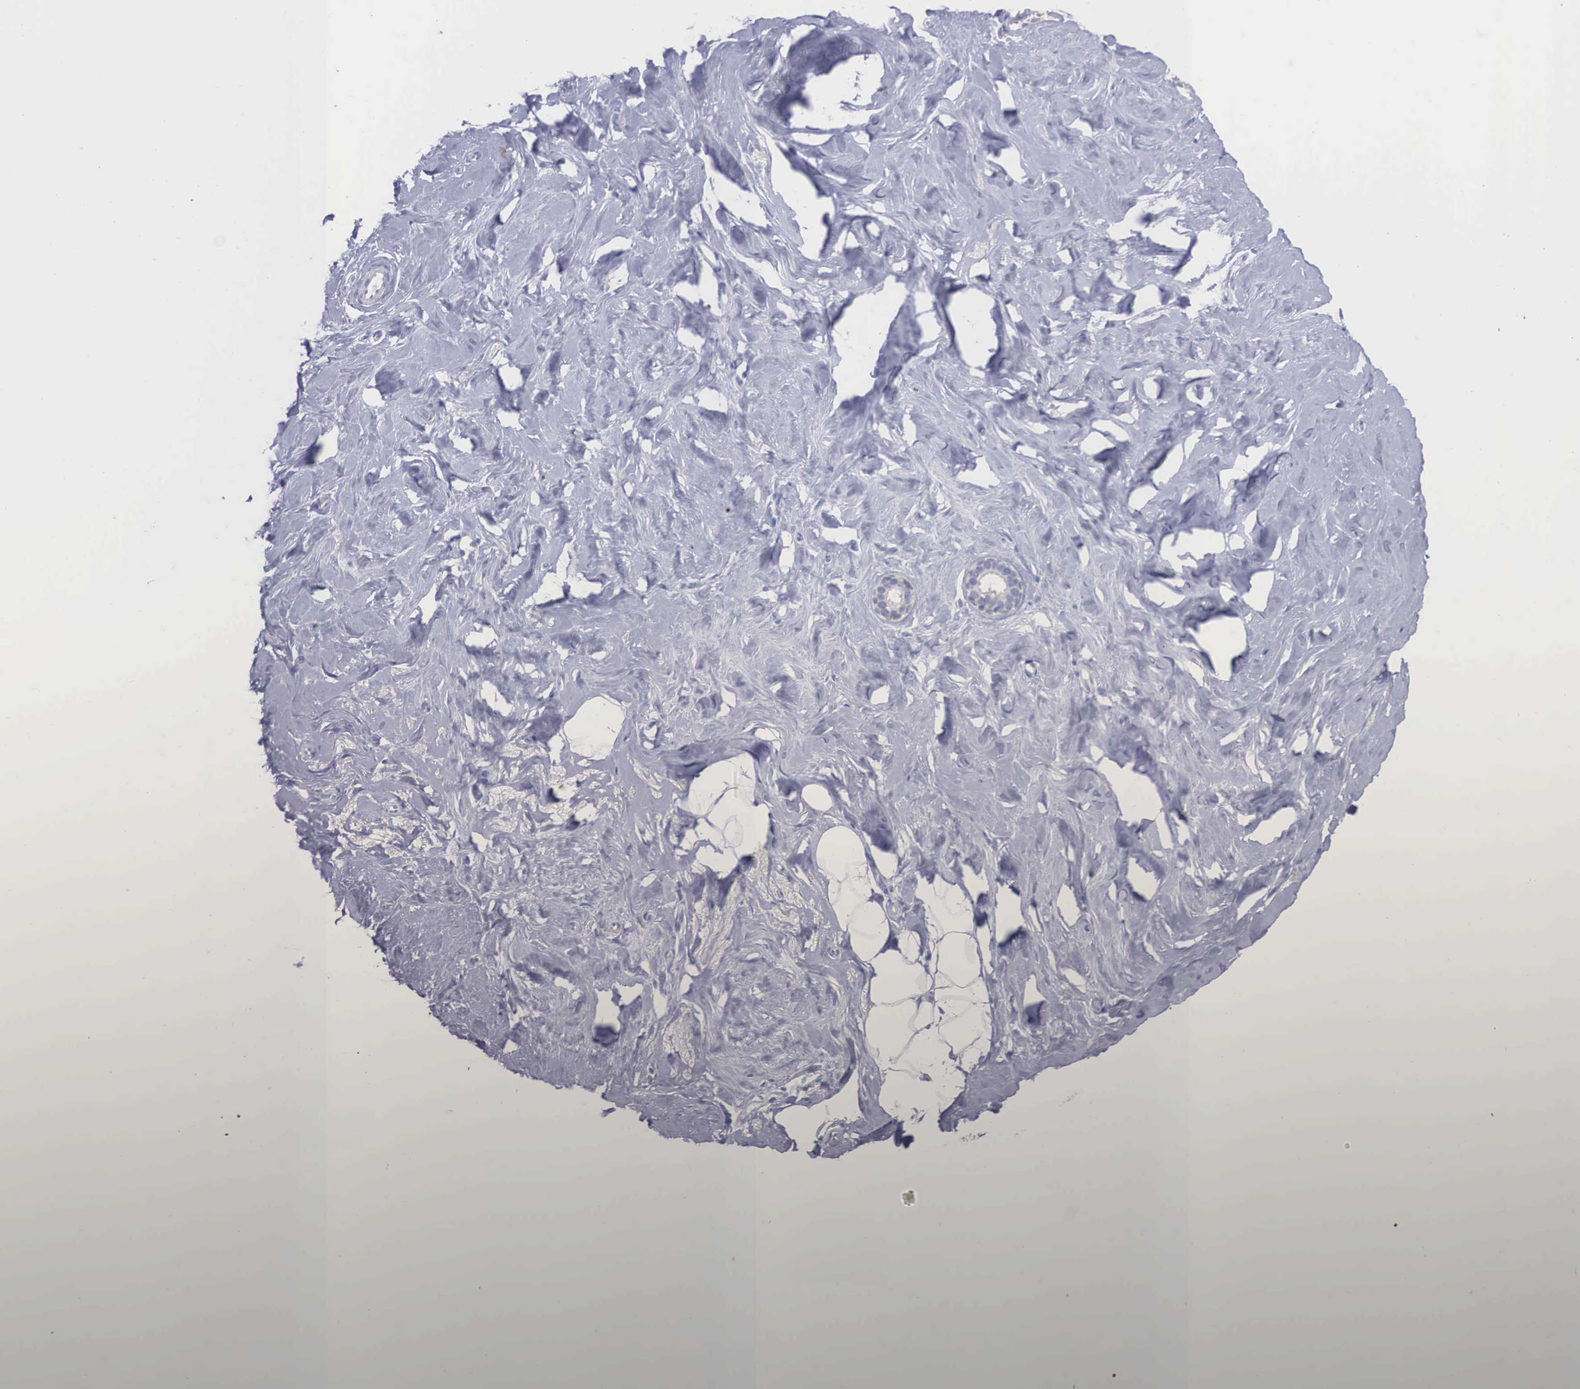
{"staining": {"intensity": "negative", "quantity": "none", "location": "none"}, "tissue": "breast", "cell_type": "Adipocytes", "image_type": "normal", "snomed": [{"axis": "morphology", "description": "Normal tissue, NOS"}, {"axis": "topography", "description": "Breast"}], "caption": "Immunohistochemistry micrograph of benign human breast stained for a protein (brown), which shows no positivity in adipocytes.", "gene": "REPS2", "patient": {"sex": "female", "age": 54}}